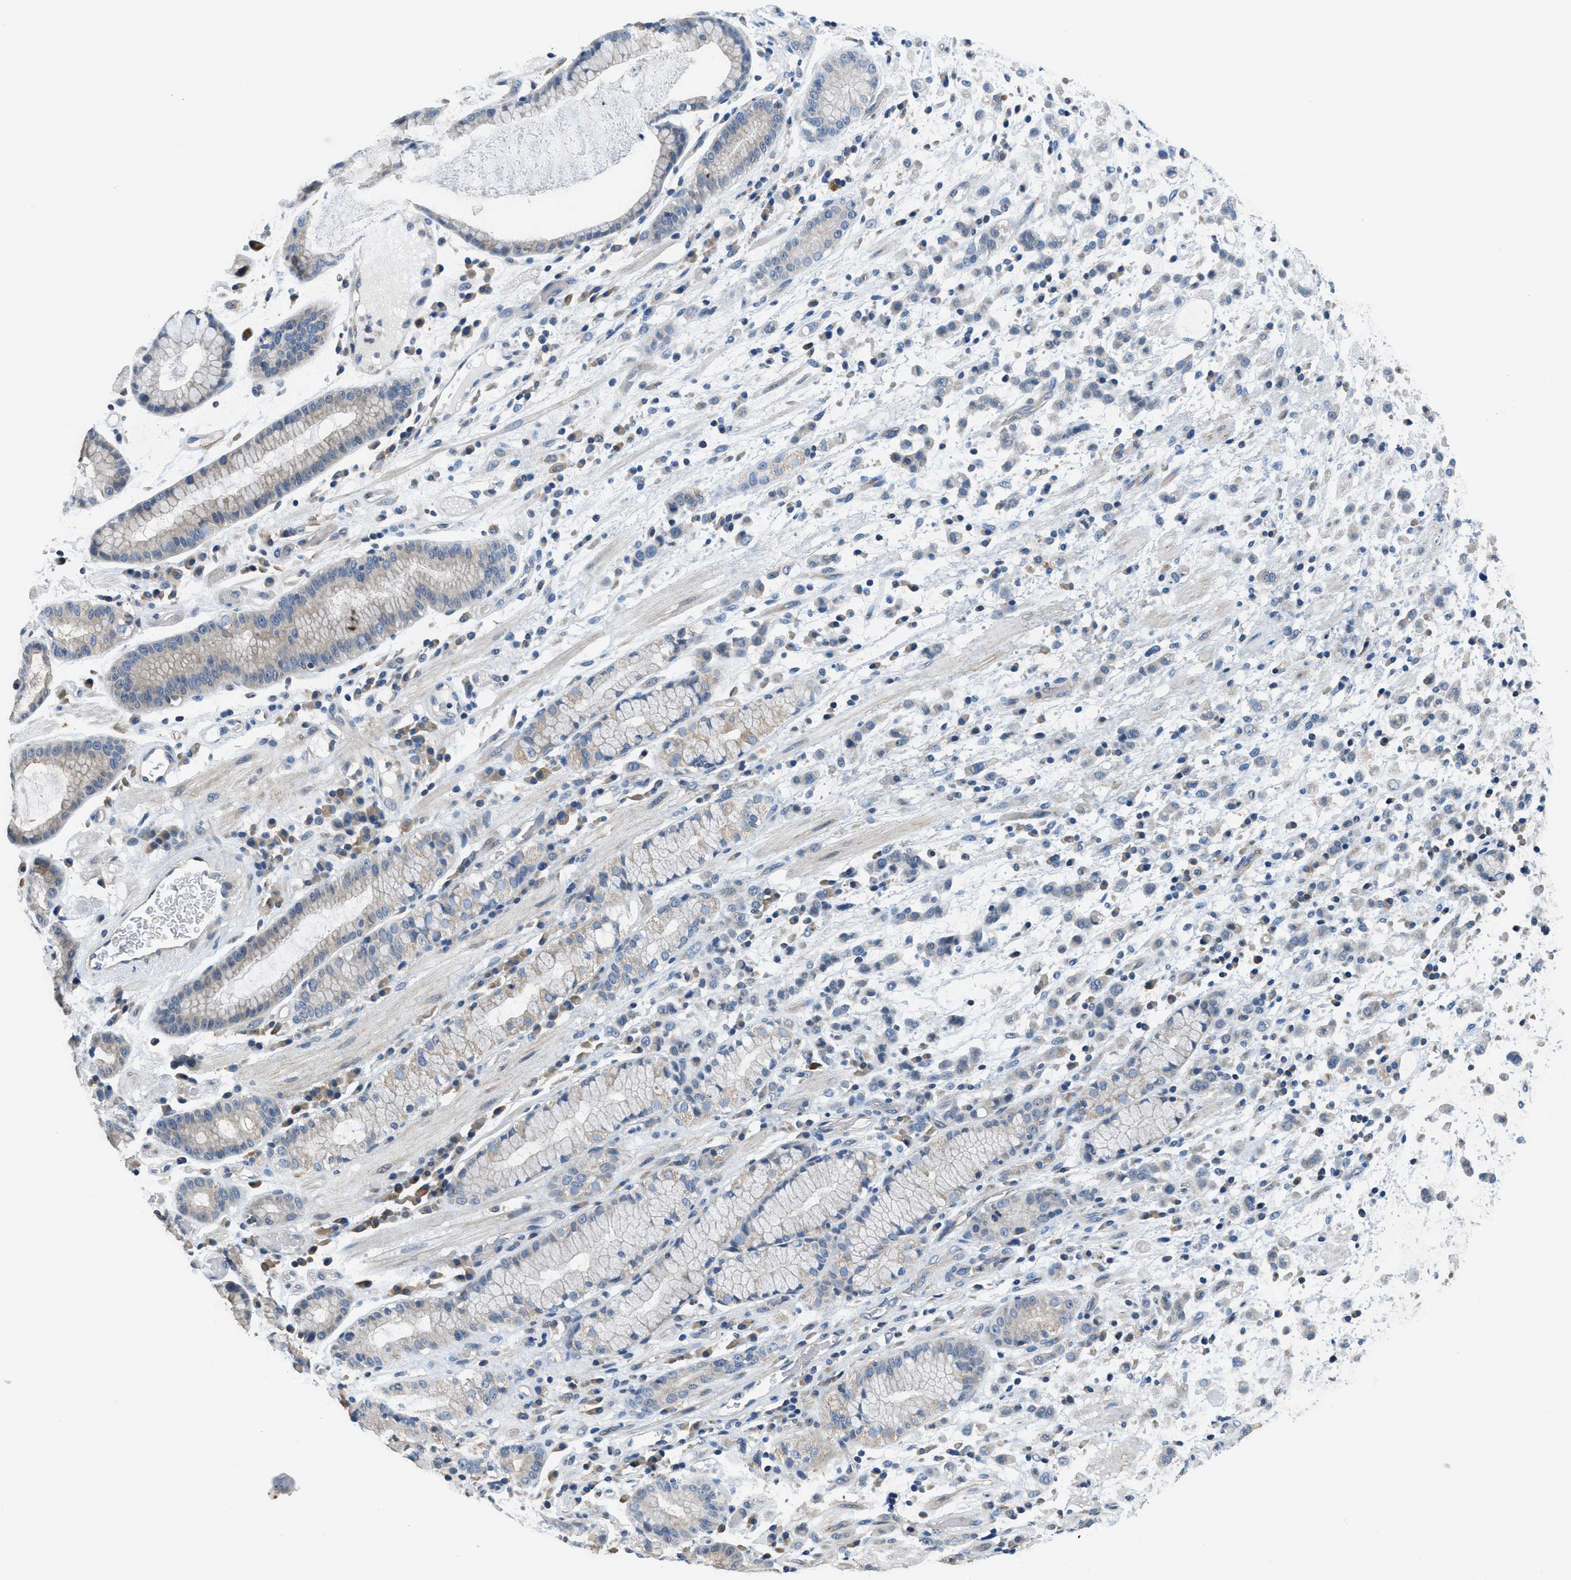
{"staining": {"intensity": "negative", "quantity": "none", "location": "none"}, "tissue": "stomach cancer", "cell_type": "Tumor cells", "image_type": "cancer", "snomed": [{"axis": "morphology", "description": "Adenocarcinoma, NOS"}, {"axis": "topography", "description": "Stomach, lower"}], "caption": "Photomicrograph shows no protein expression in tumor cells of adenocarcinoma (stomach) tissue.", "gene": "DGKE", "patient": {"sex": "male", "age": 88}}